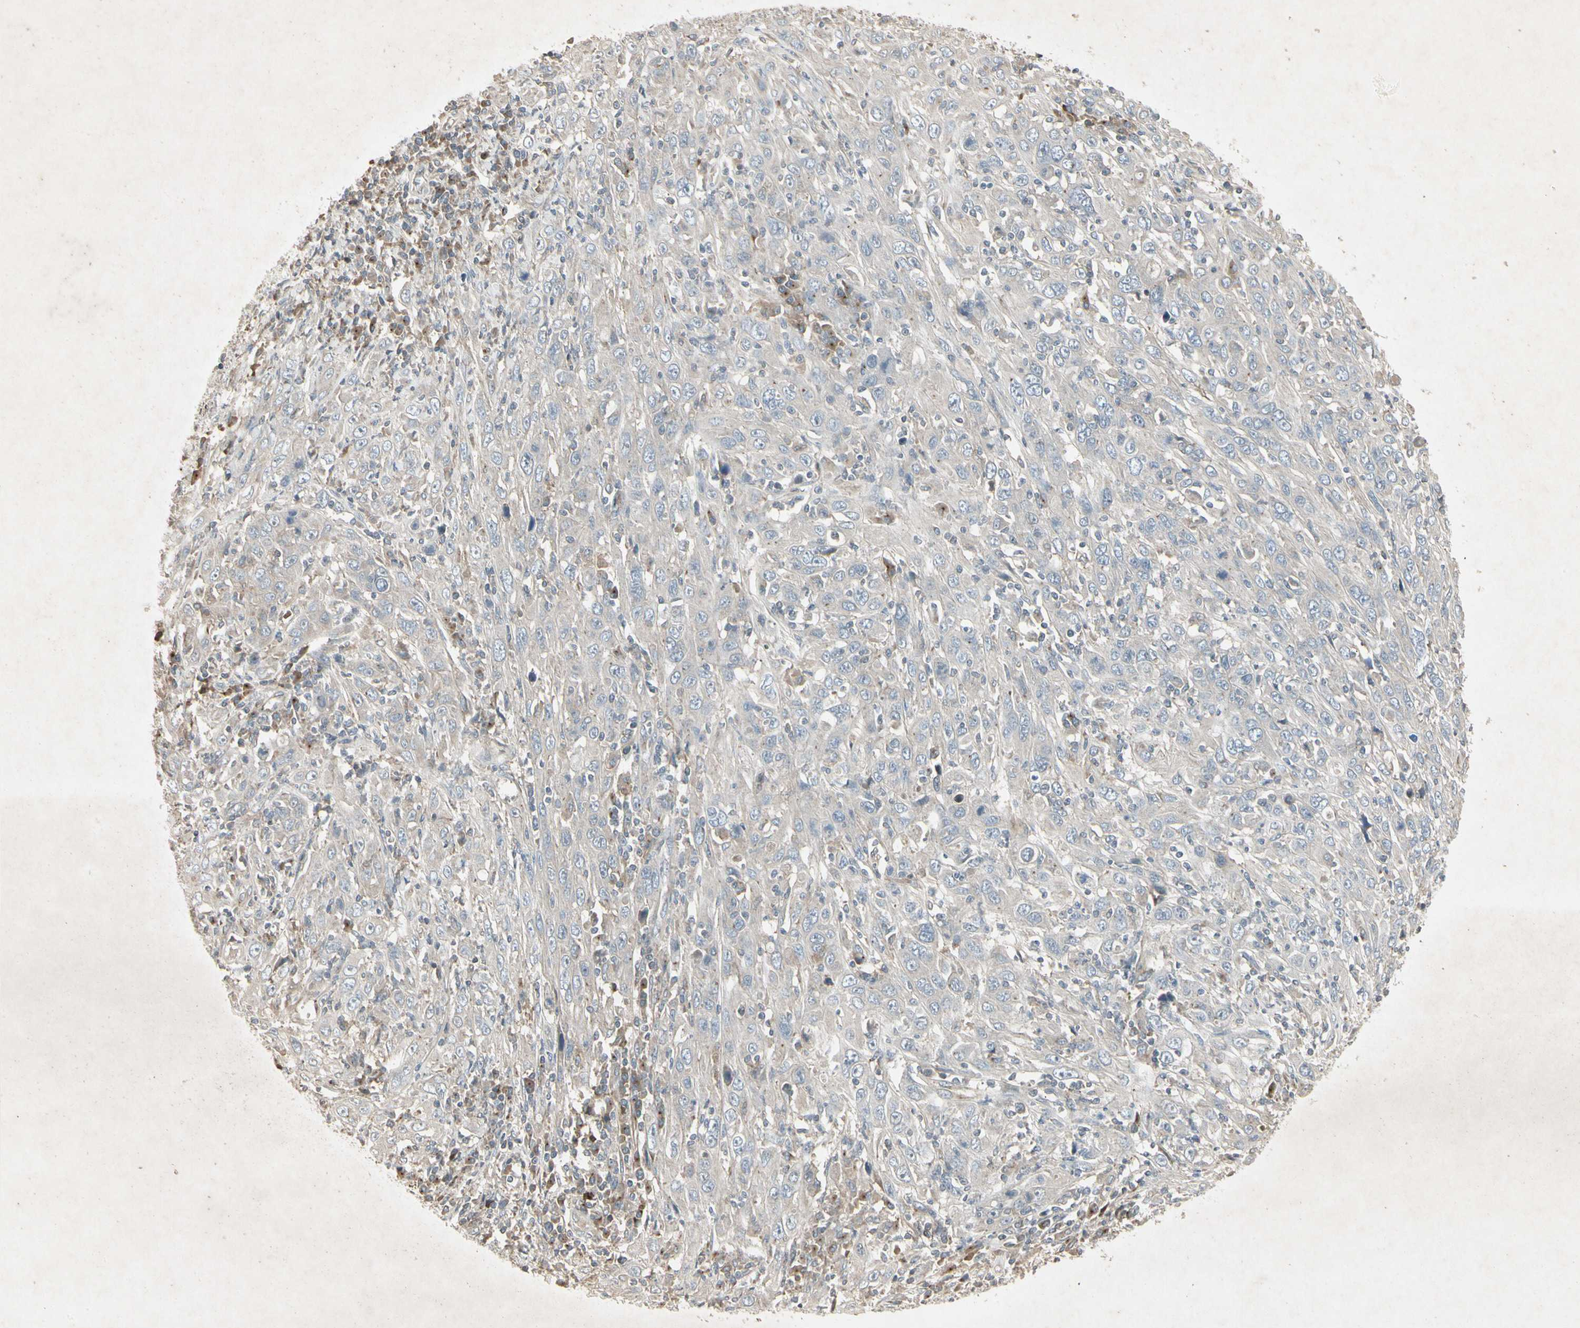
{"staining": {"intensity": "negative", "quantity": "none", "location": "none"}, "tissue": "cervical cancer", "cell_type": "Tumor cells", "image_type": "cancer", "snomed": [{"axis": "morphology", "description": "Squamous cell carcinoma, NOS"}, {"axis": "topography", "description": "Cervix"}], "caption": "DAB (3,3'-diaminobenzidine) immunohistochemical staining of human cervical cancer exhibits no significant positivity in tumor cells.", "gene": "TEK", "patient": {"sex": "female", "age": 46}}